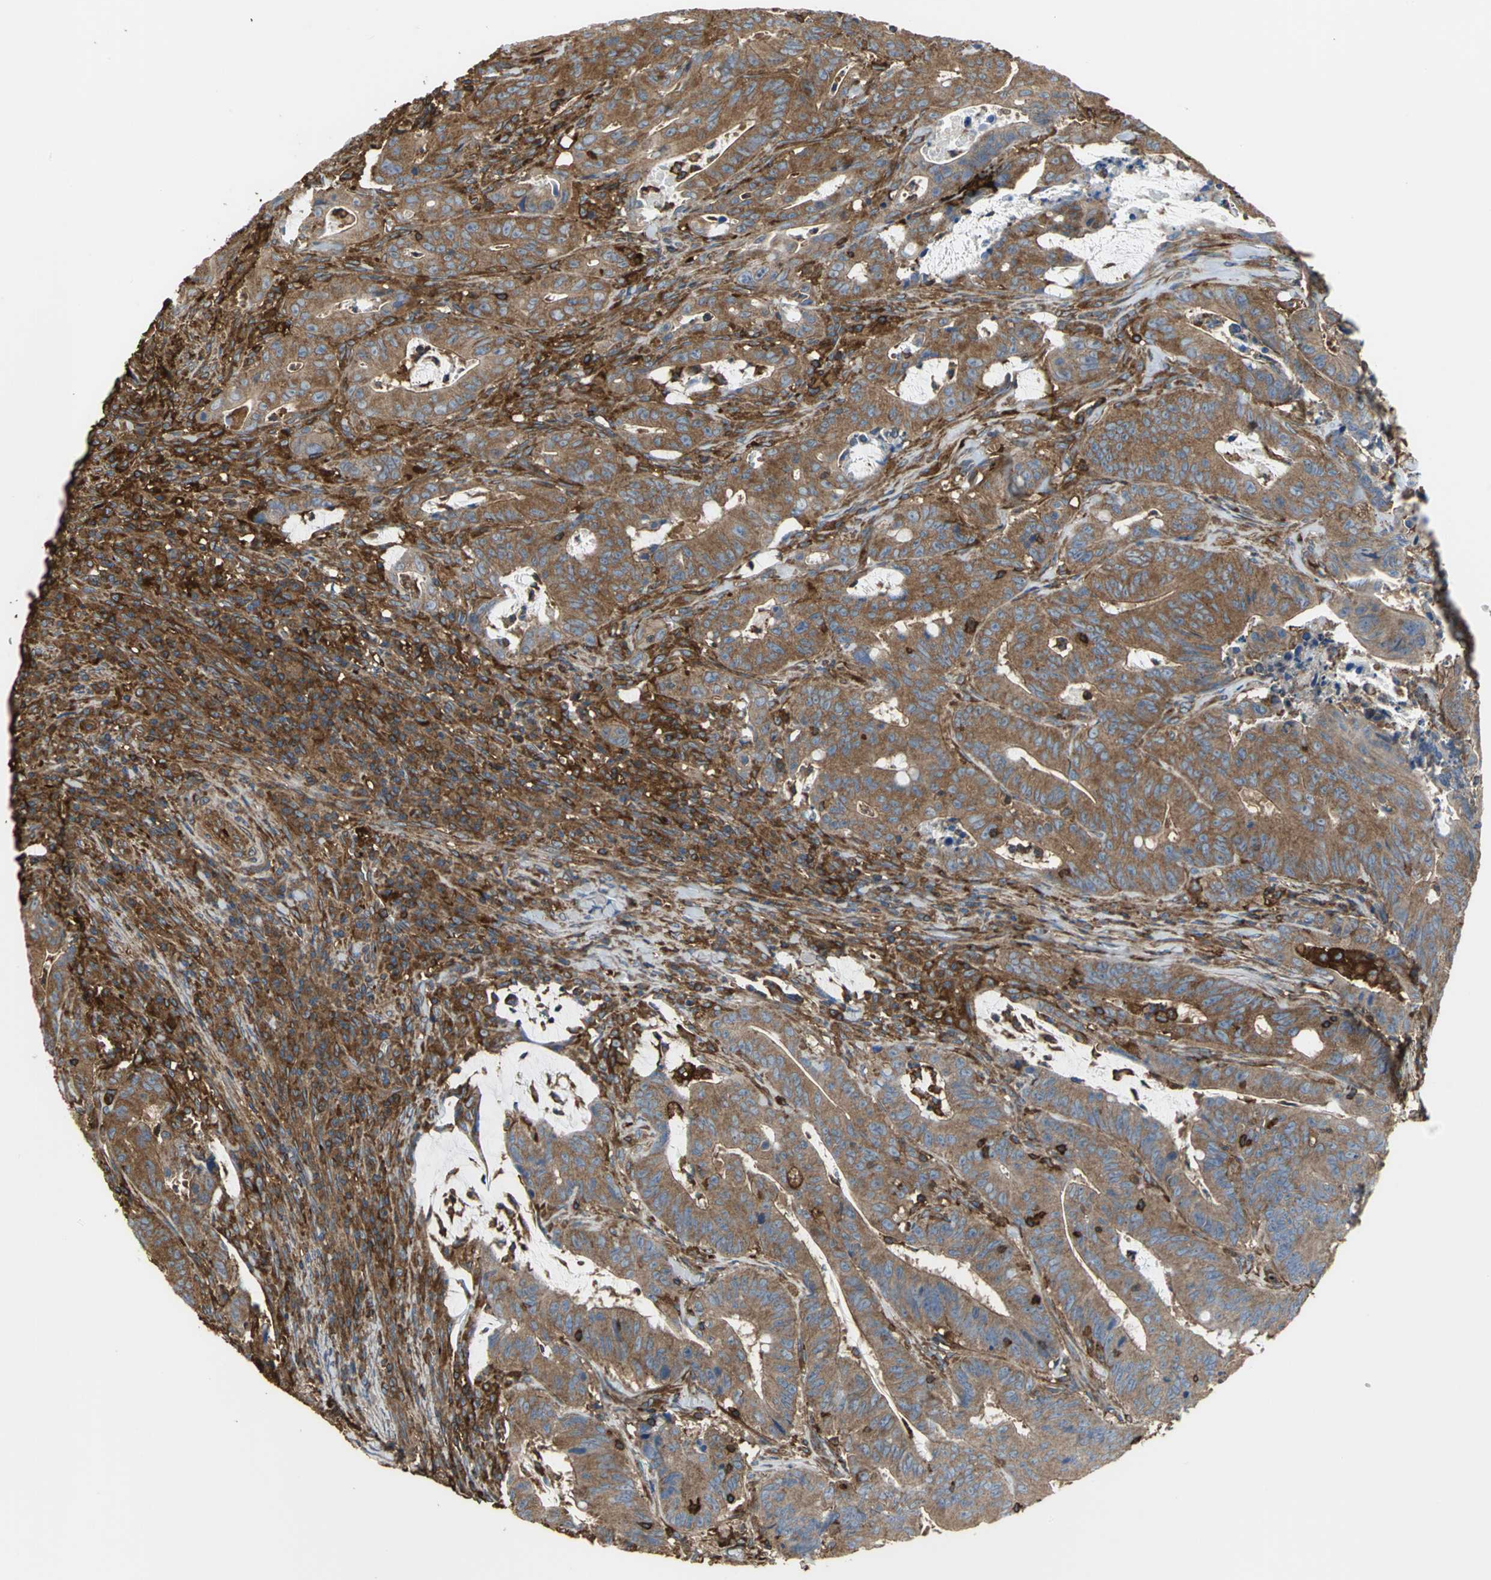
{"staining": {"intensity": "strong", "quantity": ">75%", "location": "cytoplasmic/membranous"}, "tissue": "colorectal cancer", "cell_type": "Tumor cells", "image_type": "cancer", "snomed": [{"axis": "morphology", "description": "Adenocarcinoma, NOS"}, {"axis": "topography", "description": "Colon"}], "caption": "Protein positivity by immunohistochemistry (IHC) shows strong cytoplasmic/membranous positivity in about >75% of tumor cells in colorectal cancer (adenocarcinoma). The staining was performed using DAB (3,3'-diaminobenzidine), with brown indicating positive protein expression. Nuclei are stained blue with hematoxylin.", "gene": "TLN1", "patient": {"sex": "male", "age": 45}}